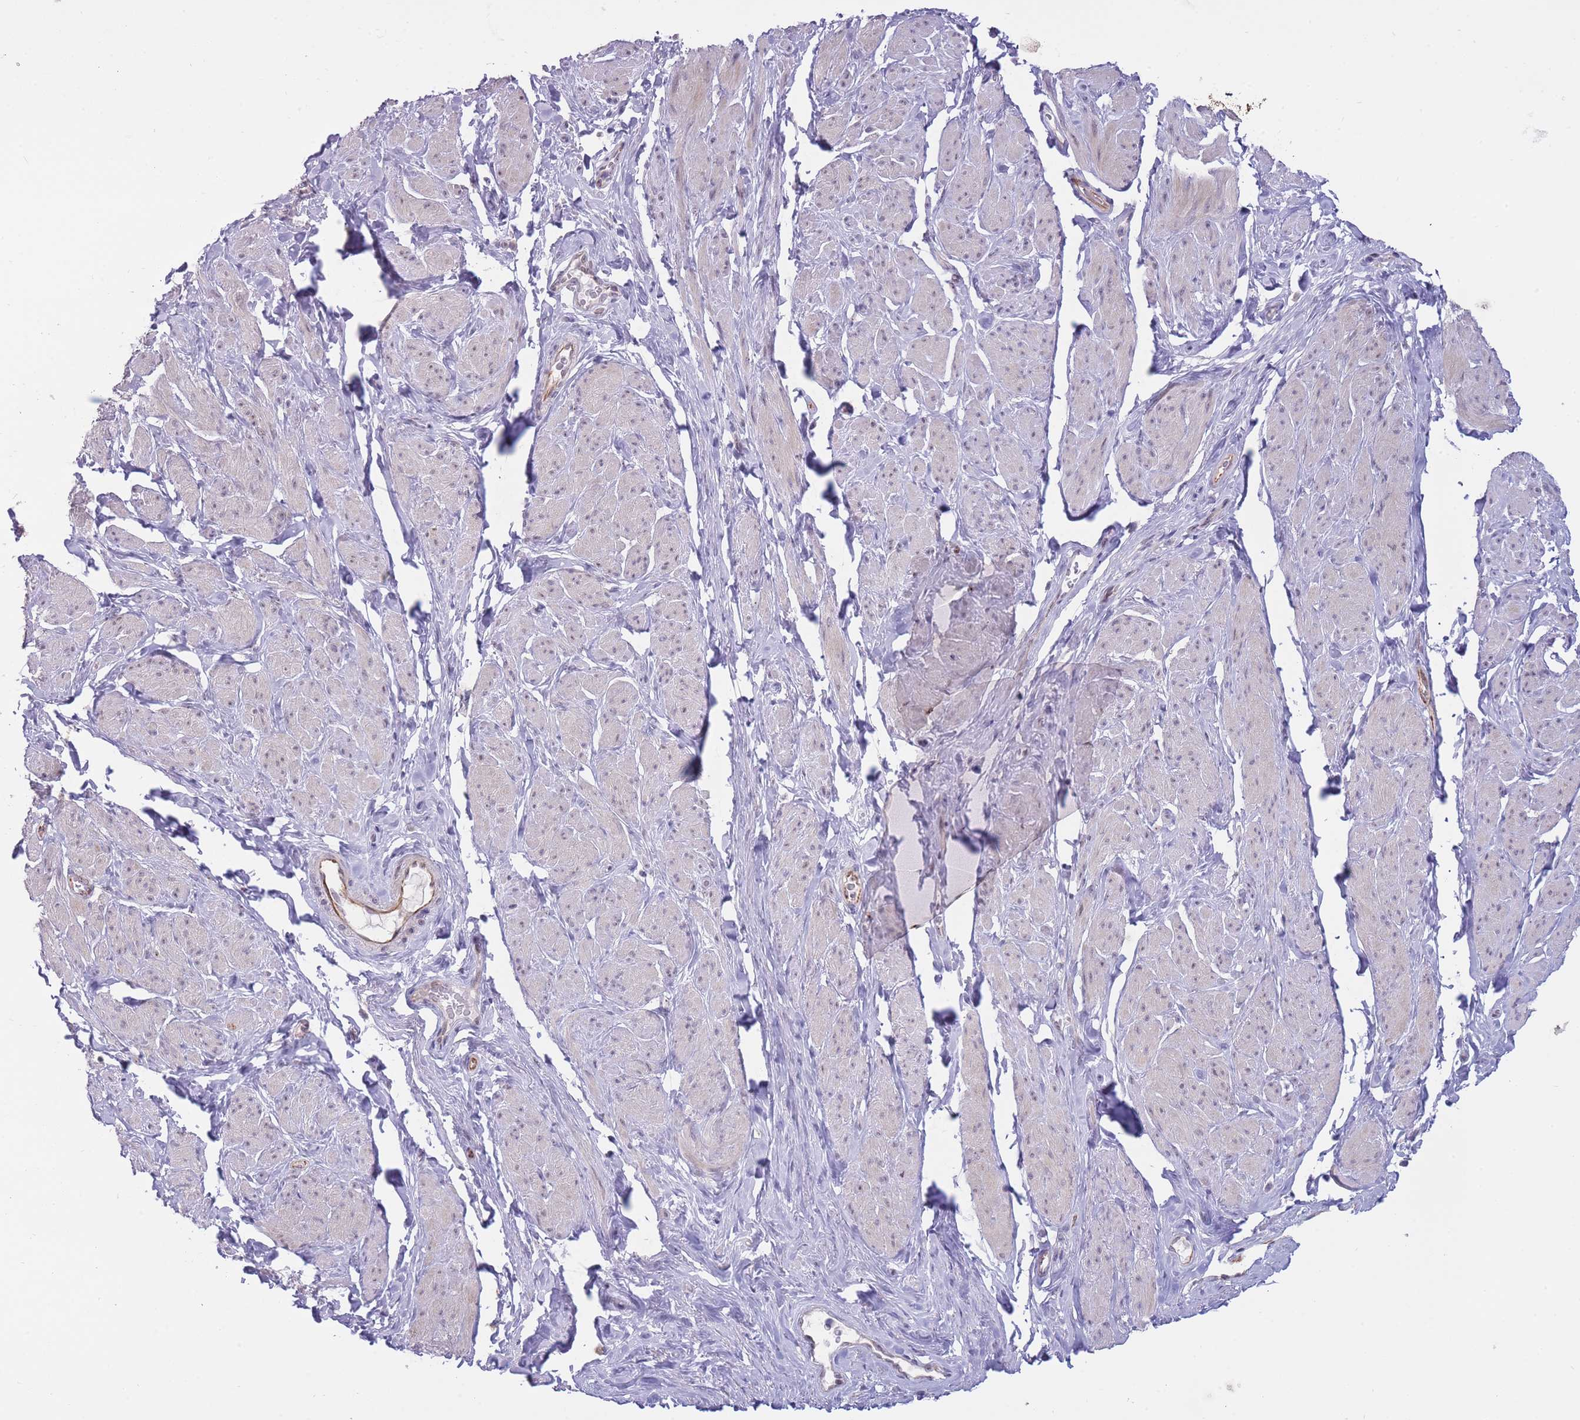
{"staining": {"intensity": "negative", "quantity": "none", "location": "none"}, "tissue": "smooth muscle", "cell_type": "Smooth muscle cells", "image_type": "normal", "snomed": [{"axis": "morphology", "description": "Normal tissue, NOS"}, {"axis": "topography", "description": "Smooth muscle"}, {"axis": "topography", "description": "Peripheral nerve tissue"}], "caption": "High power microscopy photomicrograph of an IHC micrograph of benign smooth muscle, revealing no significant staining in smooth muscle cells.", "gene": "MCIDAS", "patient": {"sex": "male", "age": 69}}